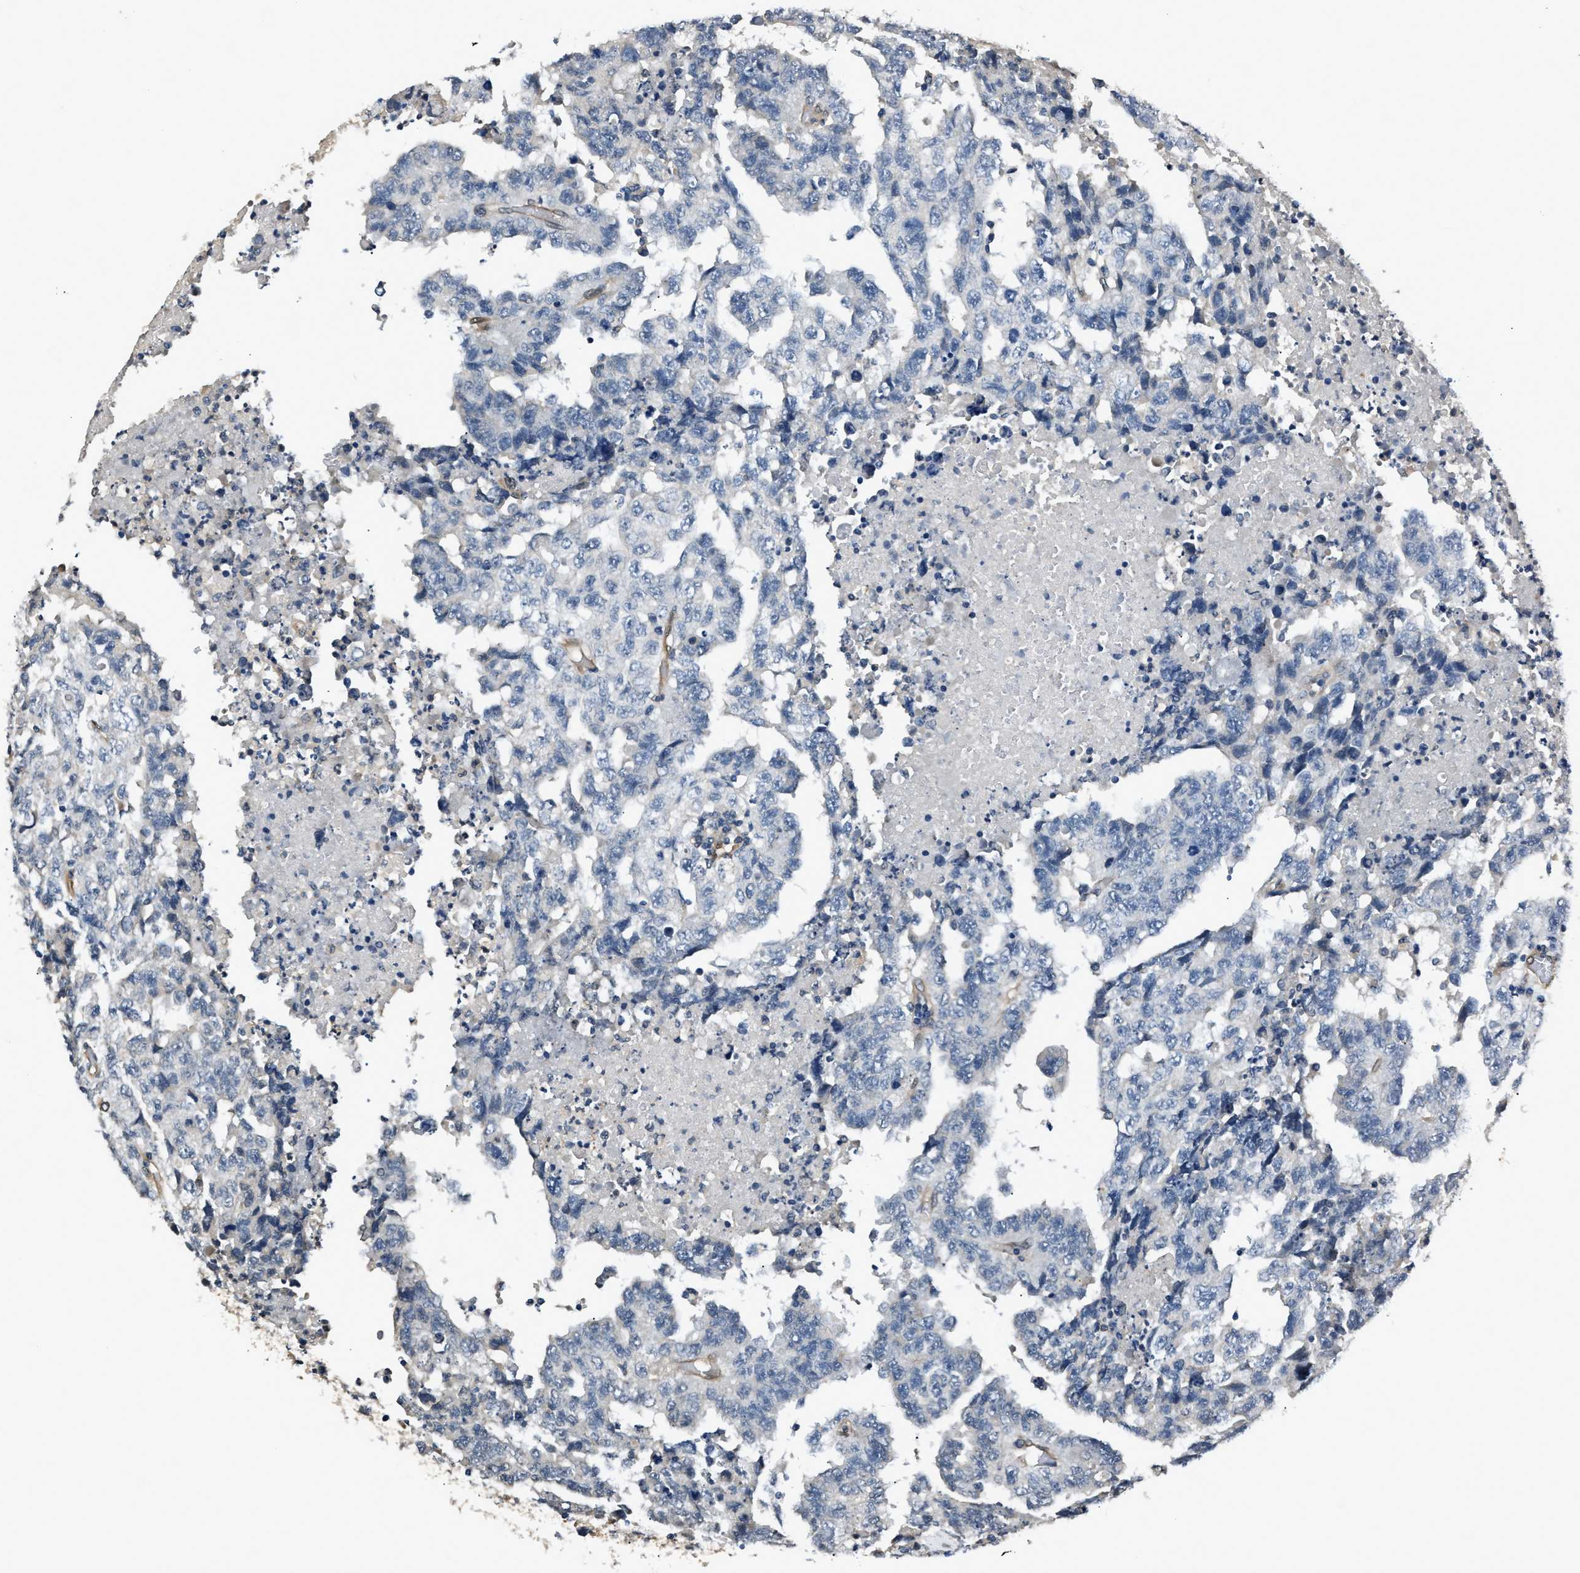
{"staining": {"intensity": "negative", "quantity": "none", "location": "none"}, "tissue": "testis cancer", "cell_type": "Tumor cells", "image_type": "cancer", "snomed": [{"axis": "morphology", "description": "Necrosis, NOS"}, {"axis": "morphology", "description": "Carcinoma, Embryonal, NOS"}, {"axis": "topography", "description": "Testis"}], "caption": "A histopathology image of human testis embryonal carcinoma is negative for staining in tumor cells.", "gene": "TP53I3", "patient": {"sex": "male", "age": 19}}